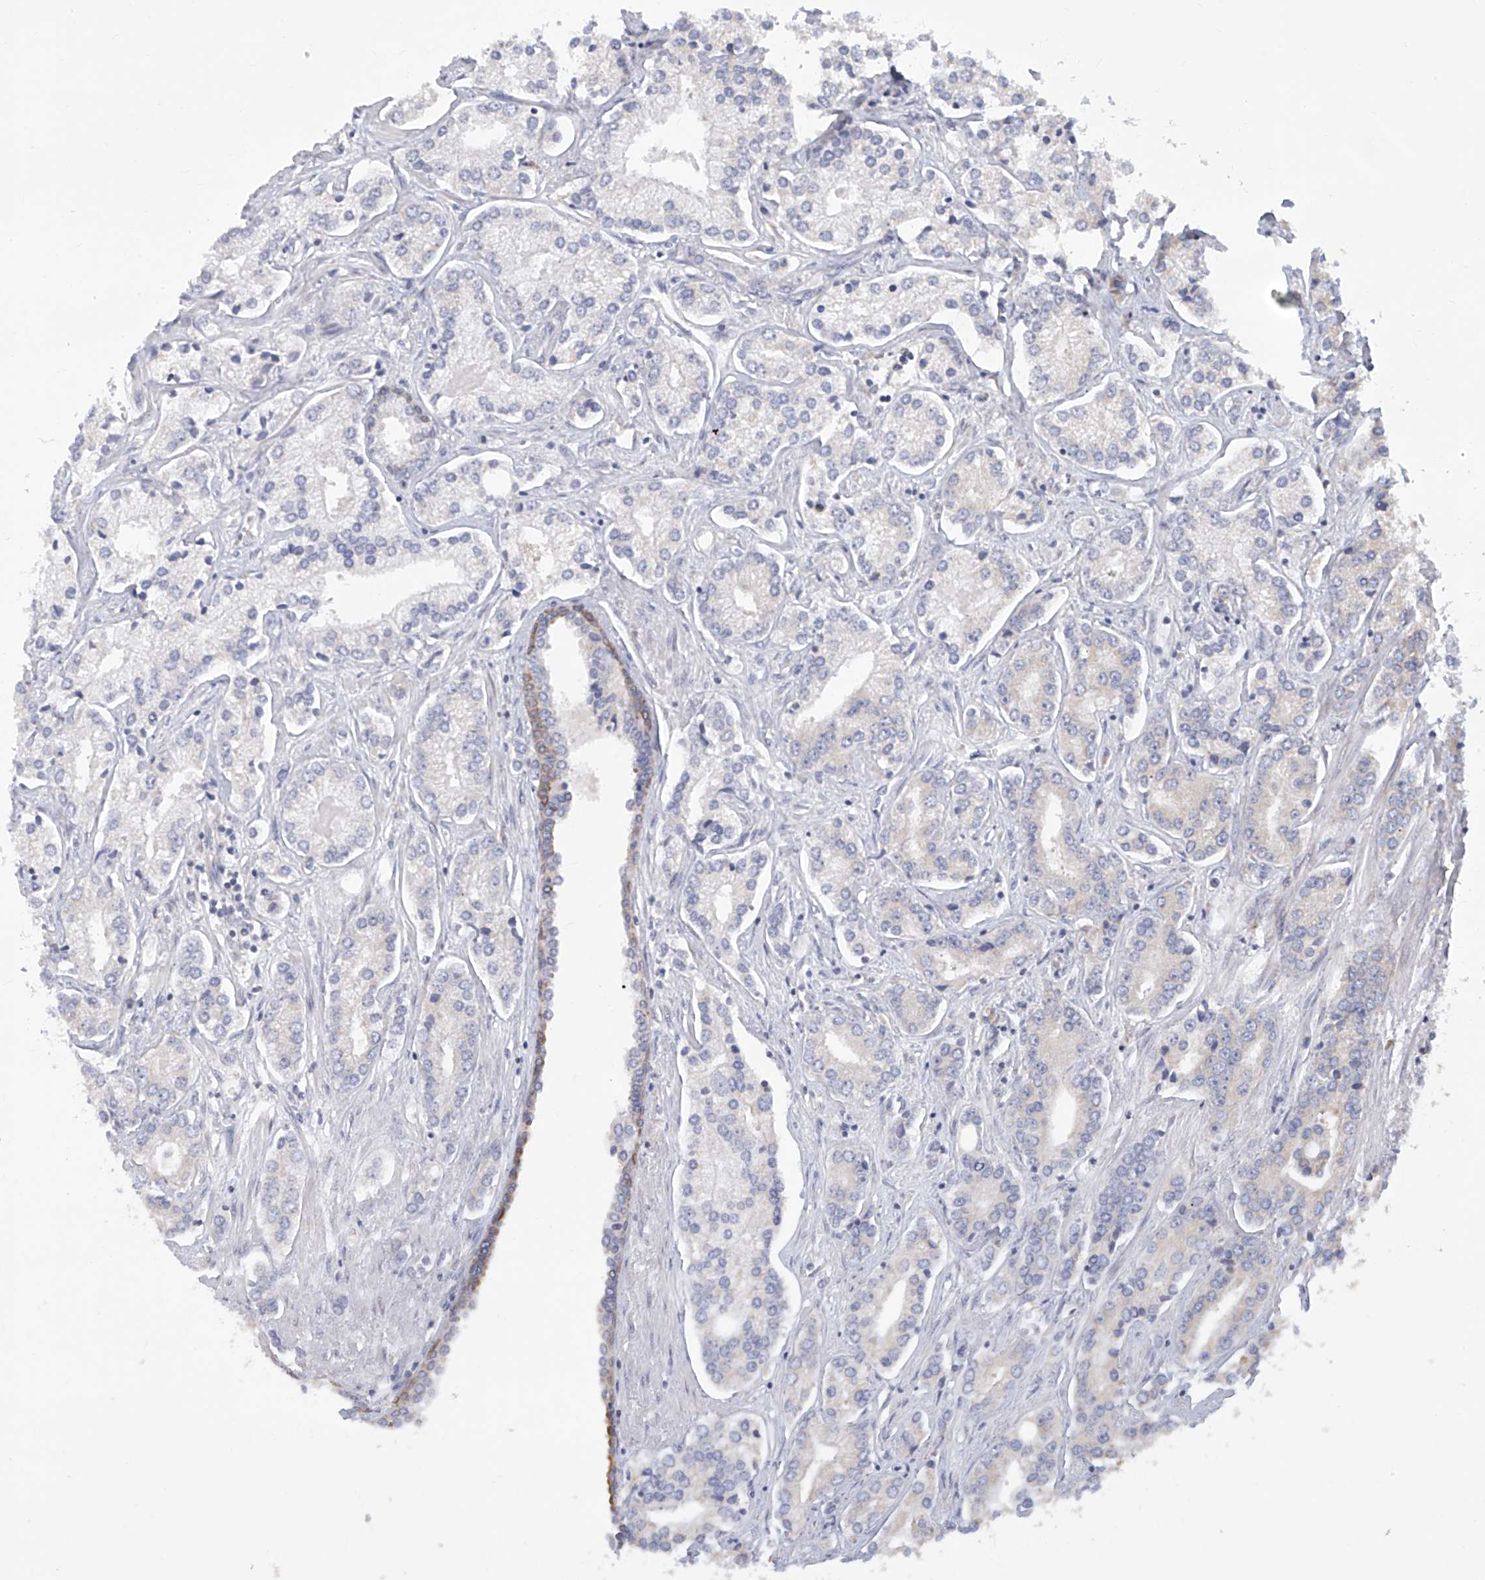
{"staining": {"intensity": "negative", "quantity": "none", "location": "none"}, "tissue": "prostate cancer", "cell_type": "Tumor cells", "image_type": "cancer", "snomed": [{"axis": "morphology", "description": "Adenocarcinoma, High grade"}, {"axis": "topography", "description": "Prostate"}], "caption": "DAB (3,3'-diaminobenzidine) immunohistochemical staining of prostate high-grade adenocarcinoma shows no significant staining in tumor cells.", "gene": "FAM83B", "patient": {"sex": "male", "age": 66}}